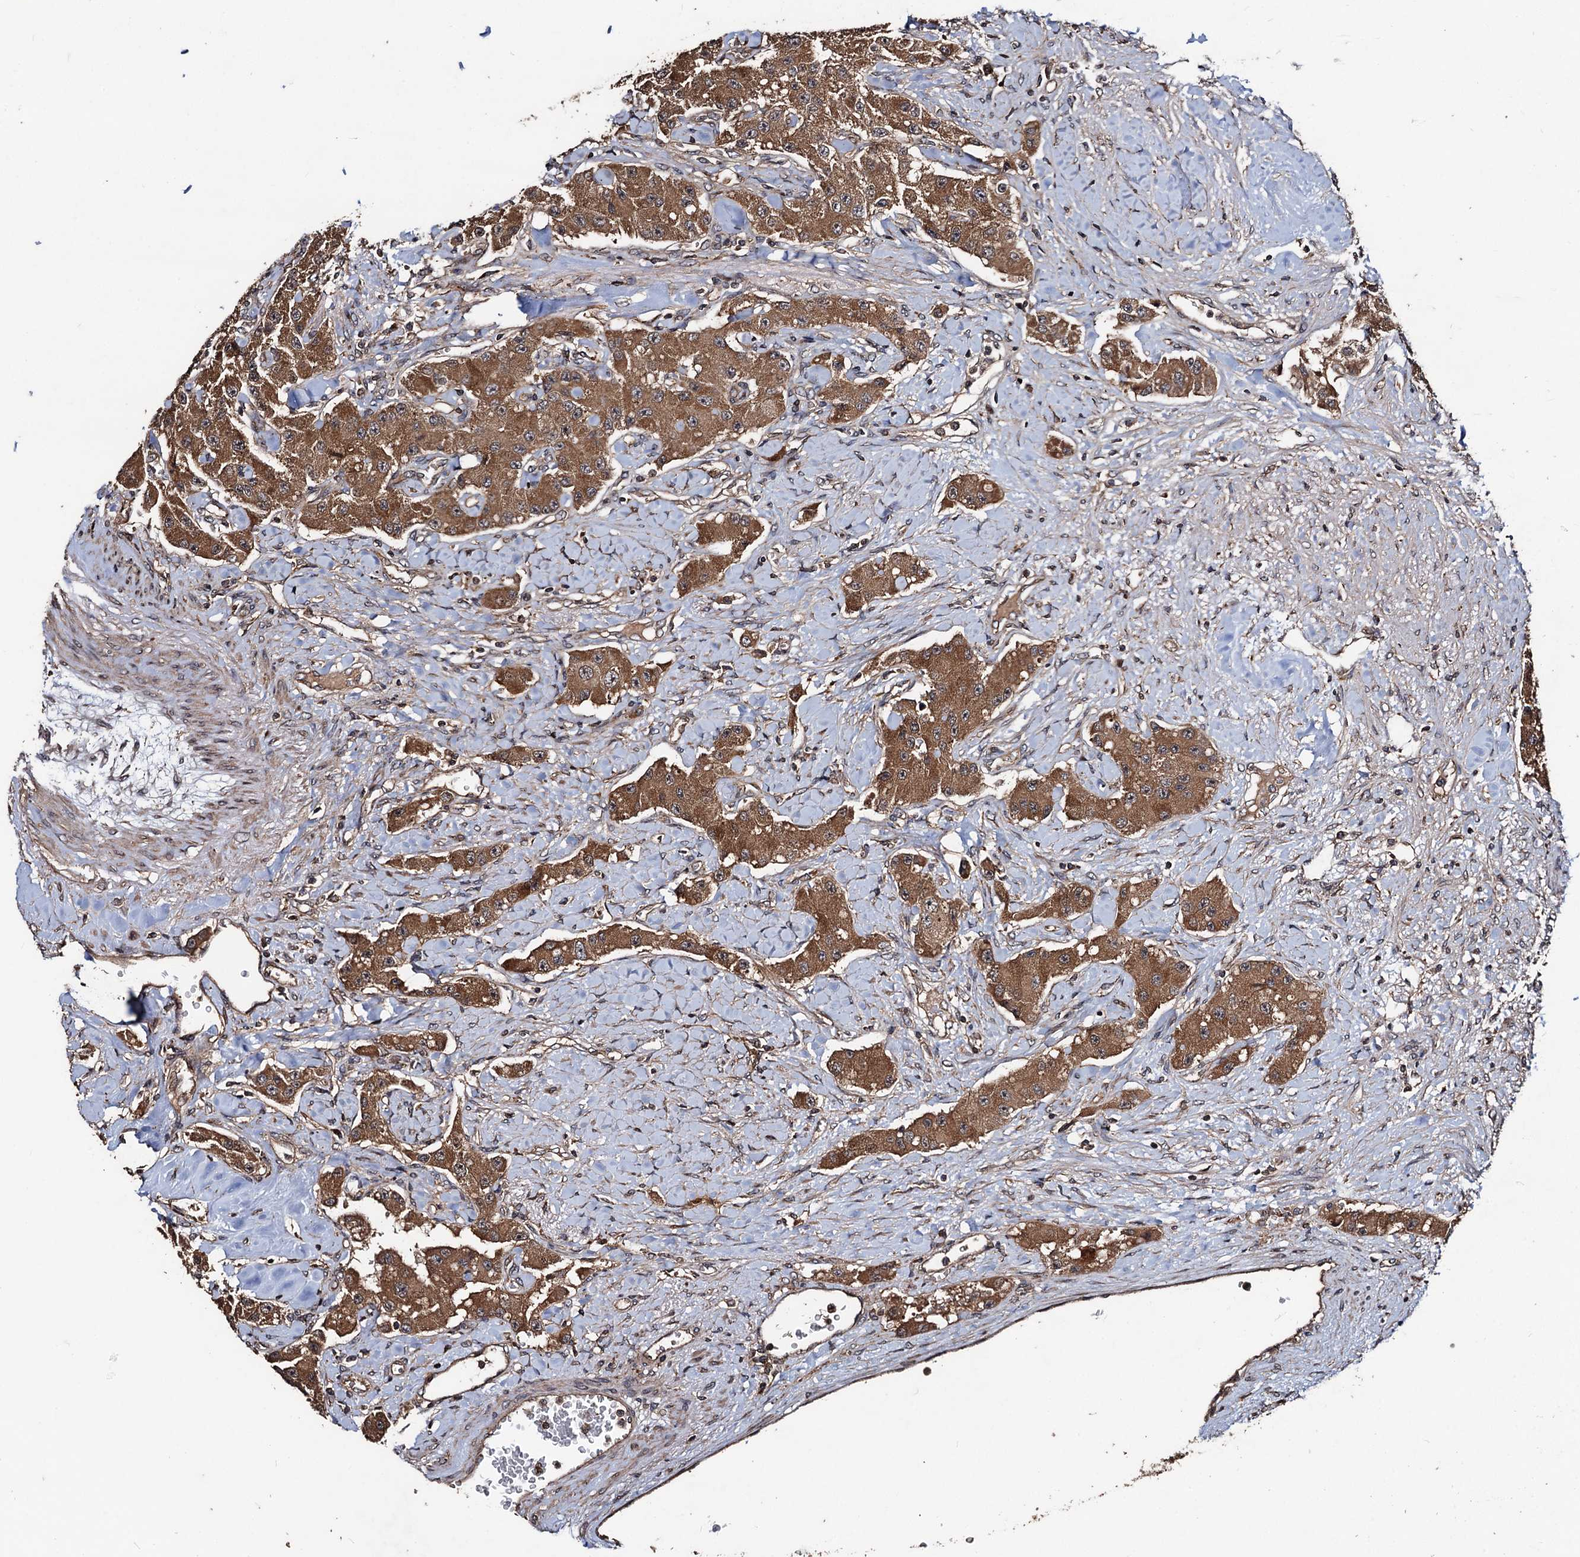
{"staining": {"intensity": "moderate", "quantity": ">75%", "location": "cytoplasmic/membranous"}, "tissue": "carcinoid", "cell_type": "Tumor cells", "image_type": "cancer", "snomed": [{"axis": "morphology", "description": "Carcinoid, malignant, NOS"}, {"axis": "topography", "description": "Pancreas"}], "caption": "Protein staining of carcinoid (malignant) tissue exhibits moderate cytoplasmic/membranous expression in about >75% of tumor cells.", "gene": "TMEM39B", "patient": {"sex": "male", "age": 41}}